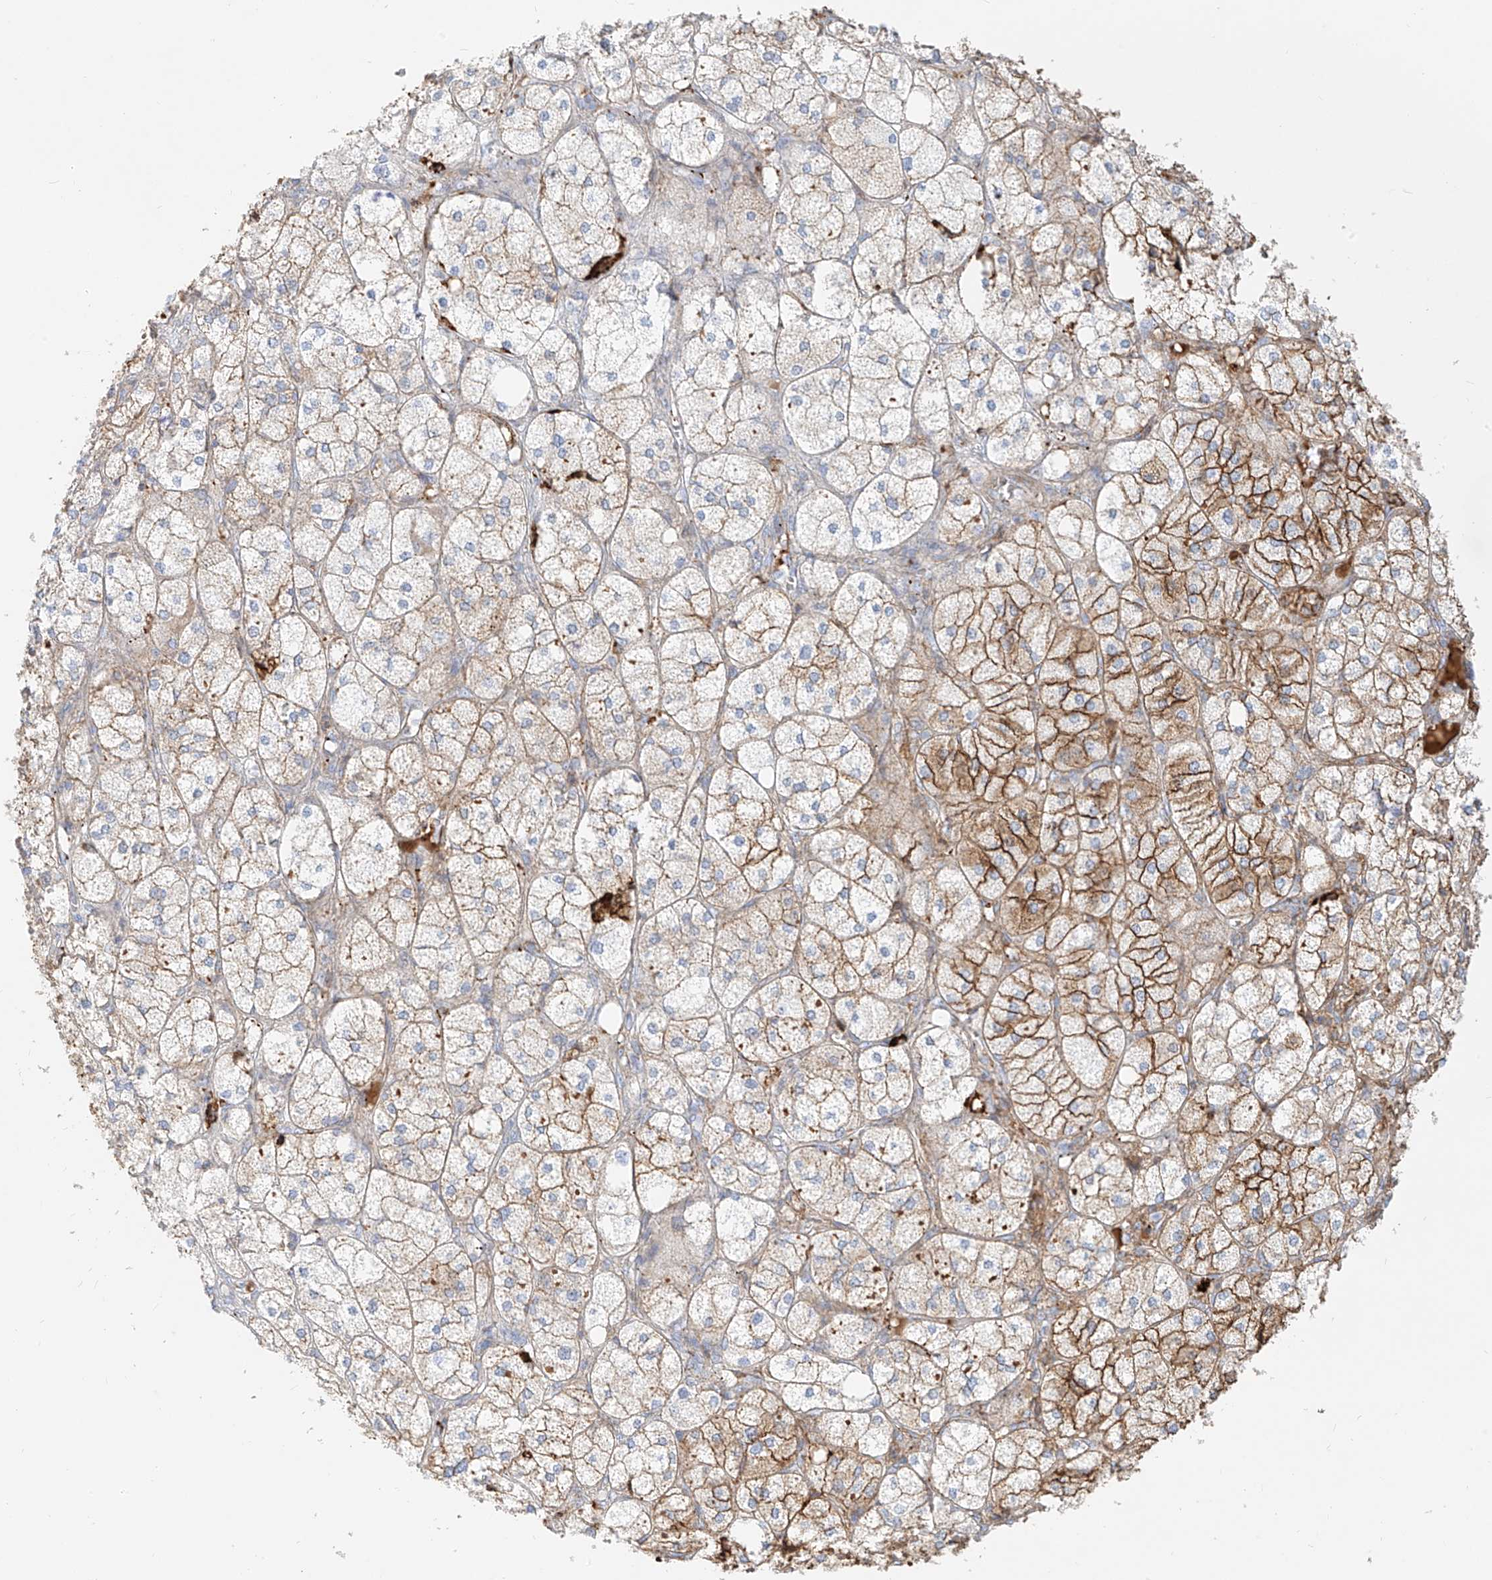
{"staining": {"intensity": "moderate", "quantity": "25%-75%", "location": "cytoplasmic/membranous"}, "tissue": "adrenal gland", "cell_type": "Glandular cells", "image_type": "normal", "snomed": [{"axis": "morphology", "description": "Normal tissue, NOS"}, {"axis": "topography", "description": "Adrenal gland"}], "caption": "A photomicrograph of adrenal gland stained for a protein exhibits moderate cytoplasmic/membranous brown staining in glandular cells. Immunohistochemistry stains the protein of interest in brown and the nuclei are stained blue.", "gene": "OCSTAMP", "patient": {"sex": "female", "age": 61}}